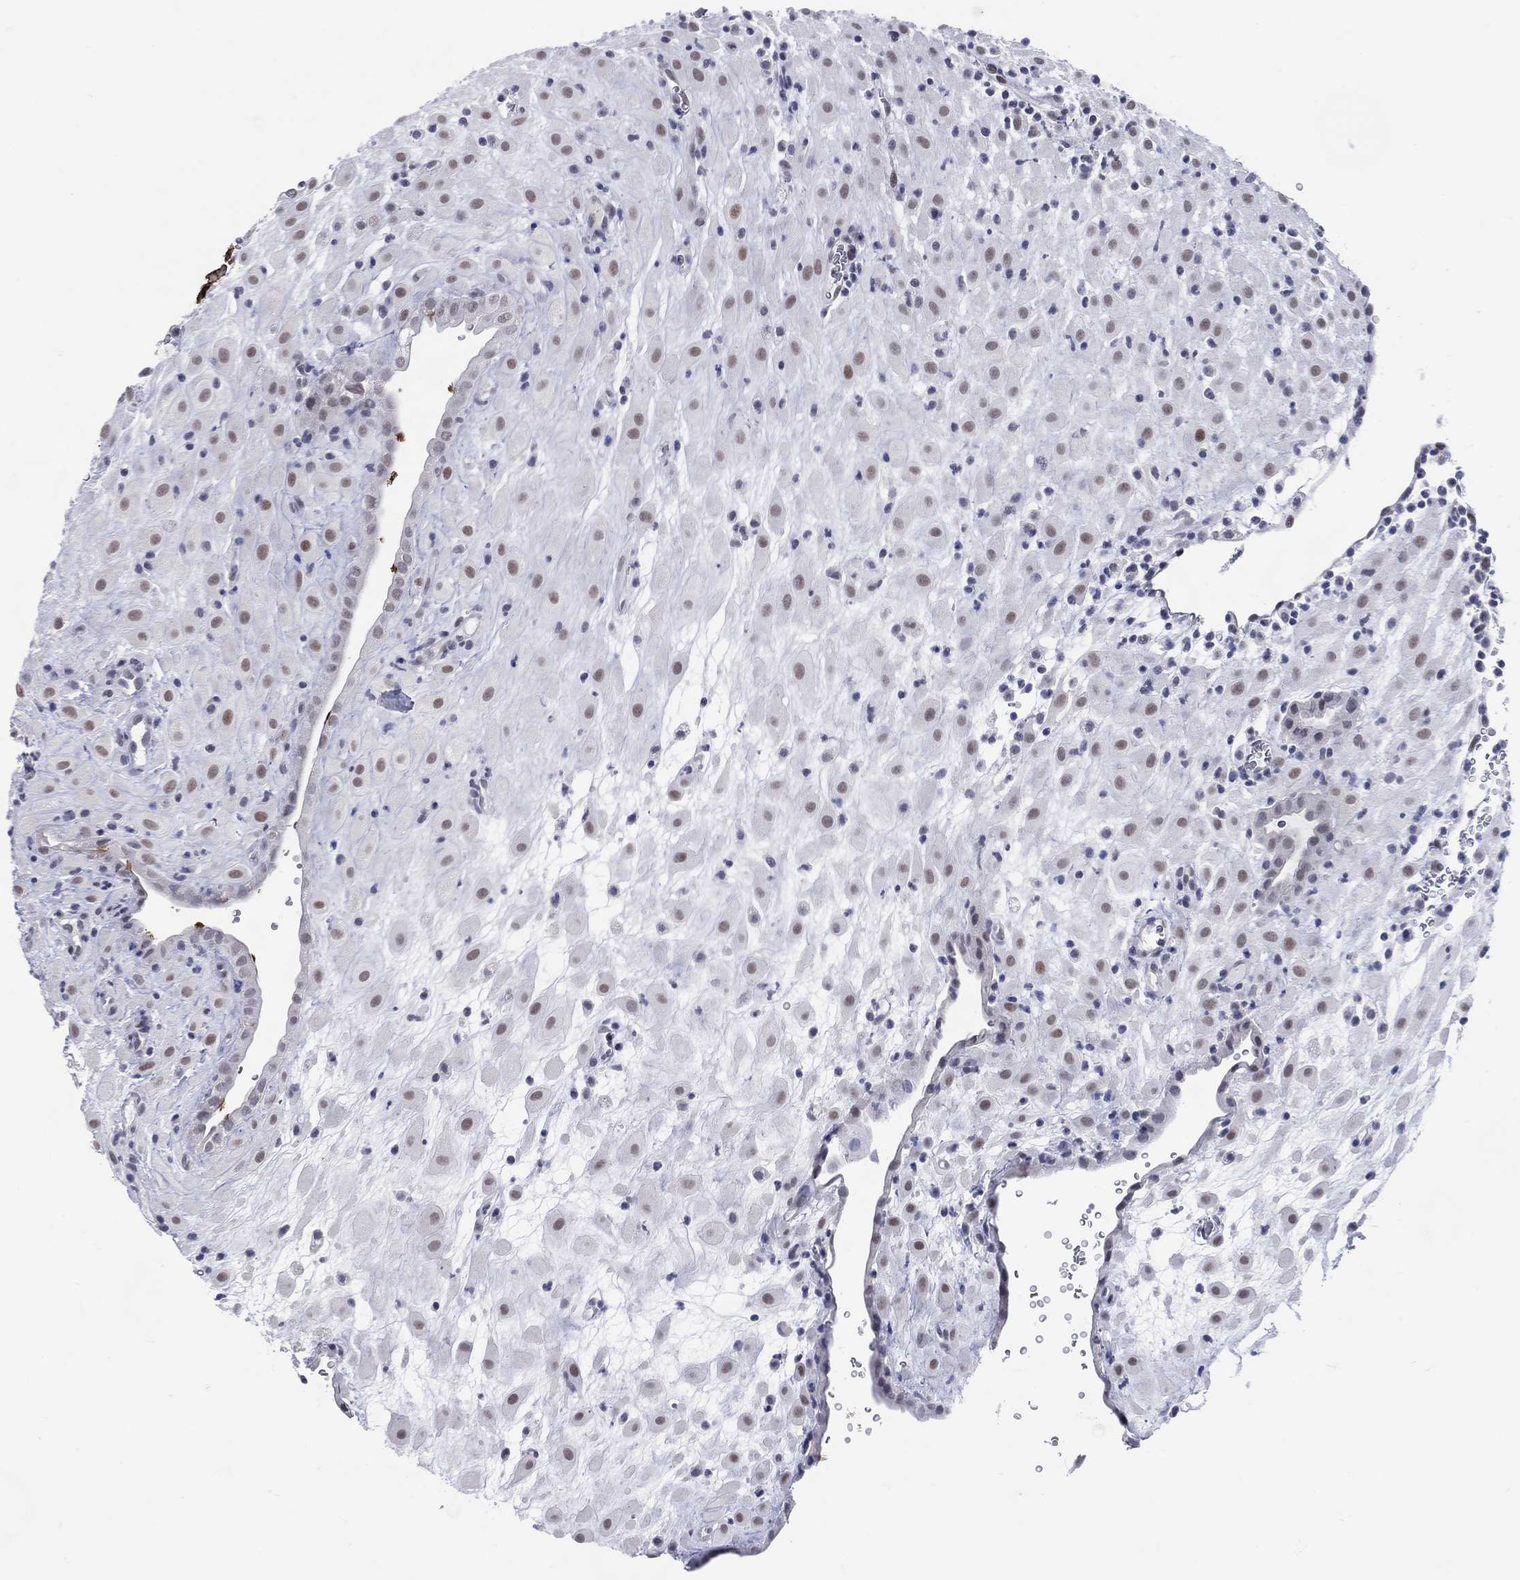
{"staining": {"intensity": "moderate", "quantity": "<25%", "location": "nuclear"}, "tissue": "placenta", "cell_type": "Decidual cells", "image_type": "normal", "snomed": [{"axis": "morphology", "description": "Normal tissue, NOS"}, {"axis": "topography", "description": "Placenta"}], "caption": "Unremarkable placenta shows moderate nuclear staining in approximately <25% of decidual cells, visualized by immunohistochemistry.", "gene": "CFAP58", "patient": {"sex": "female", "age": 19}}